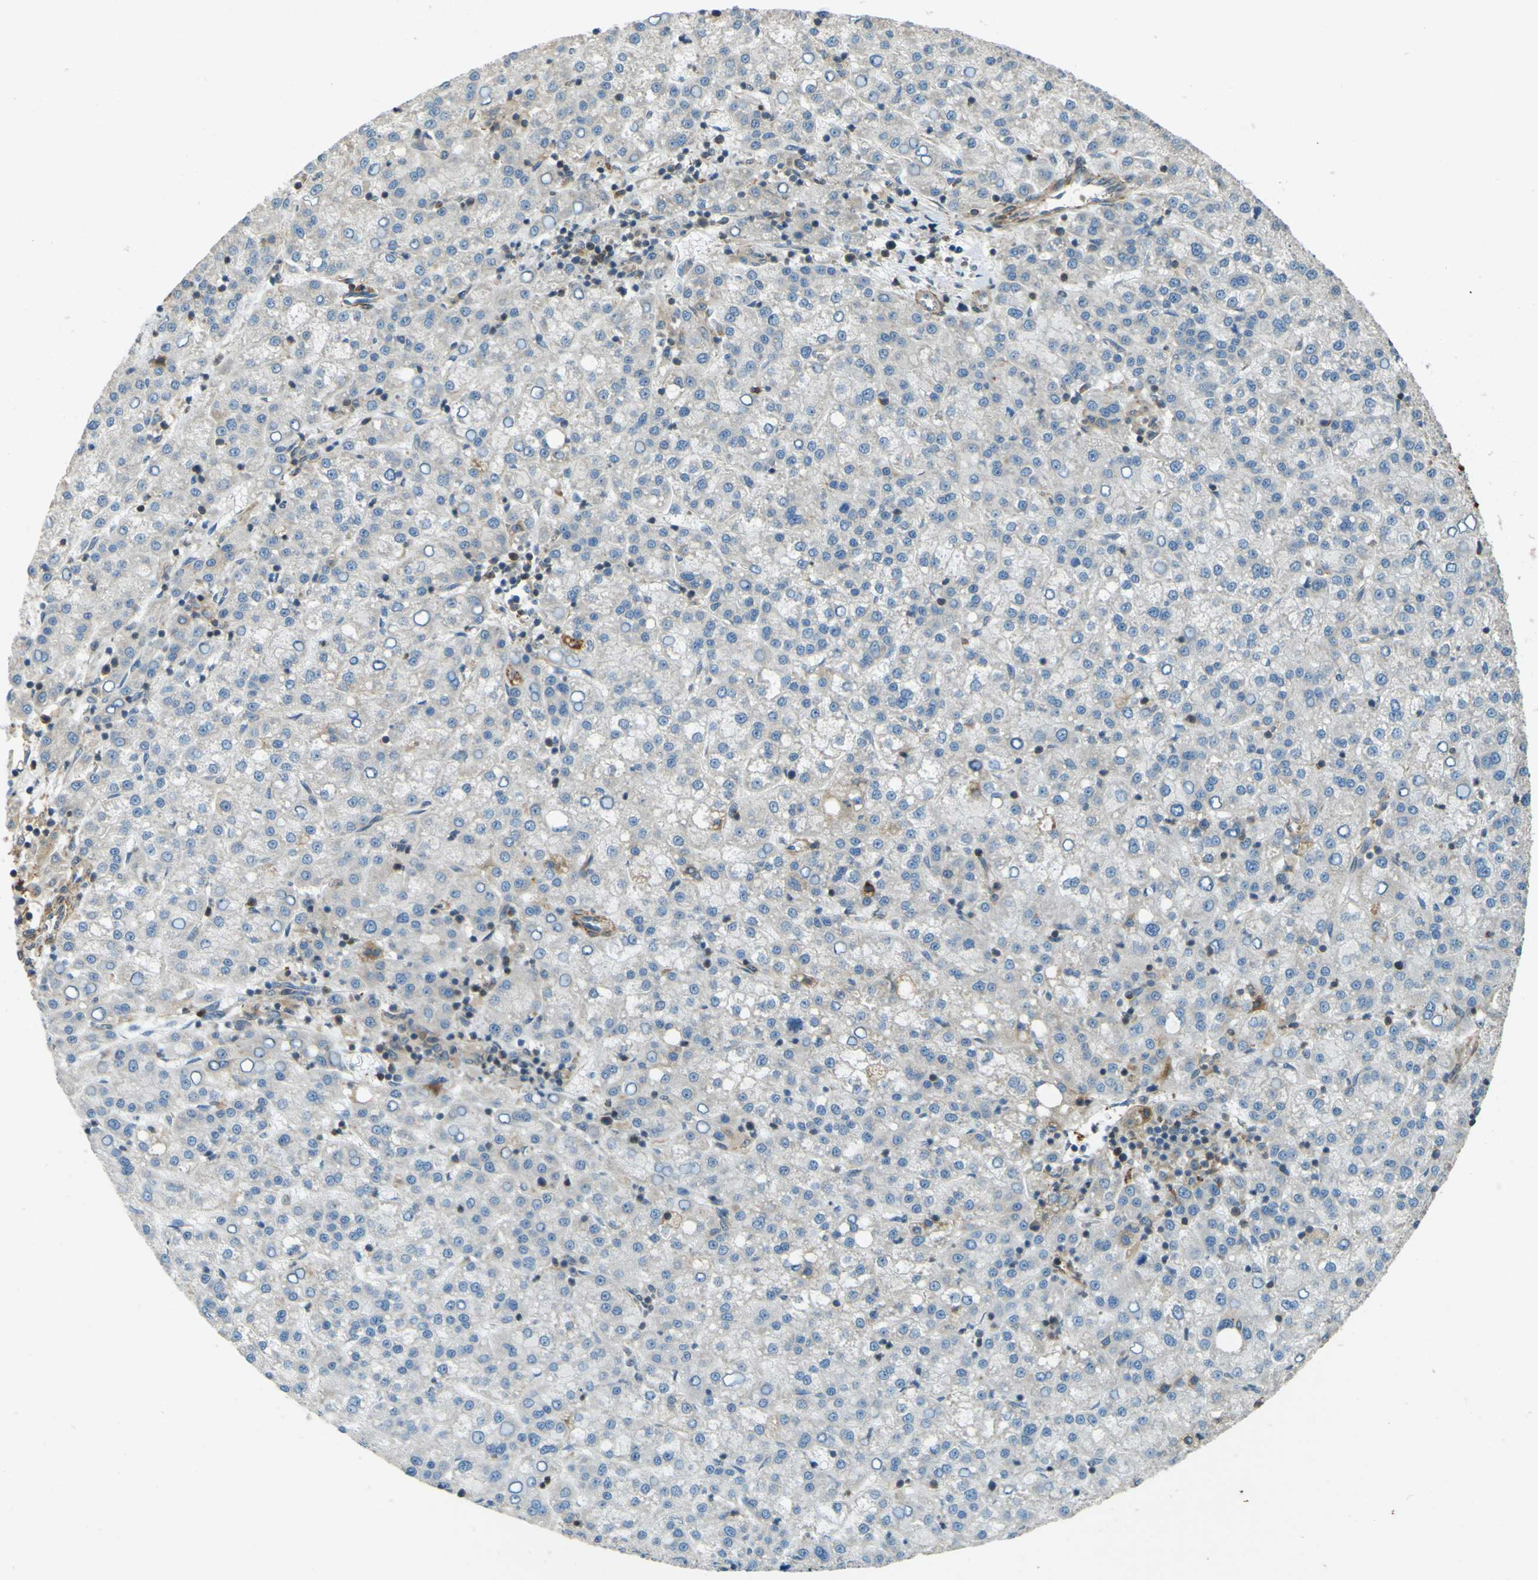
{"staining": {"intensity": "negative", "quantity": "none", "location": "none"}, "tissue": "liver cancer", "cell_type": "Tumor cells", "image_type": "cancer", "snomed": [{"axis": "morphology", "description": "Carcinoma, Hepatocellular, NOS"}, {"axis": "topography", "description": "Liver"}], "caption": "IHC image of neoplastic tissue: hepatocellular carcinoma (liver) stained with DAB reveals no significant protein positivity in tumor cells.", "gene": "LPCAT1", "patient": {"sex": "female", "age": 58}}